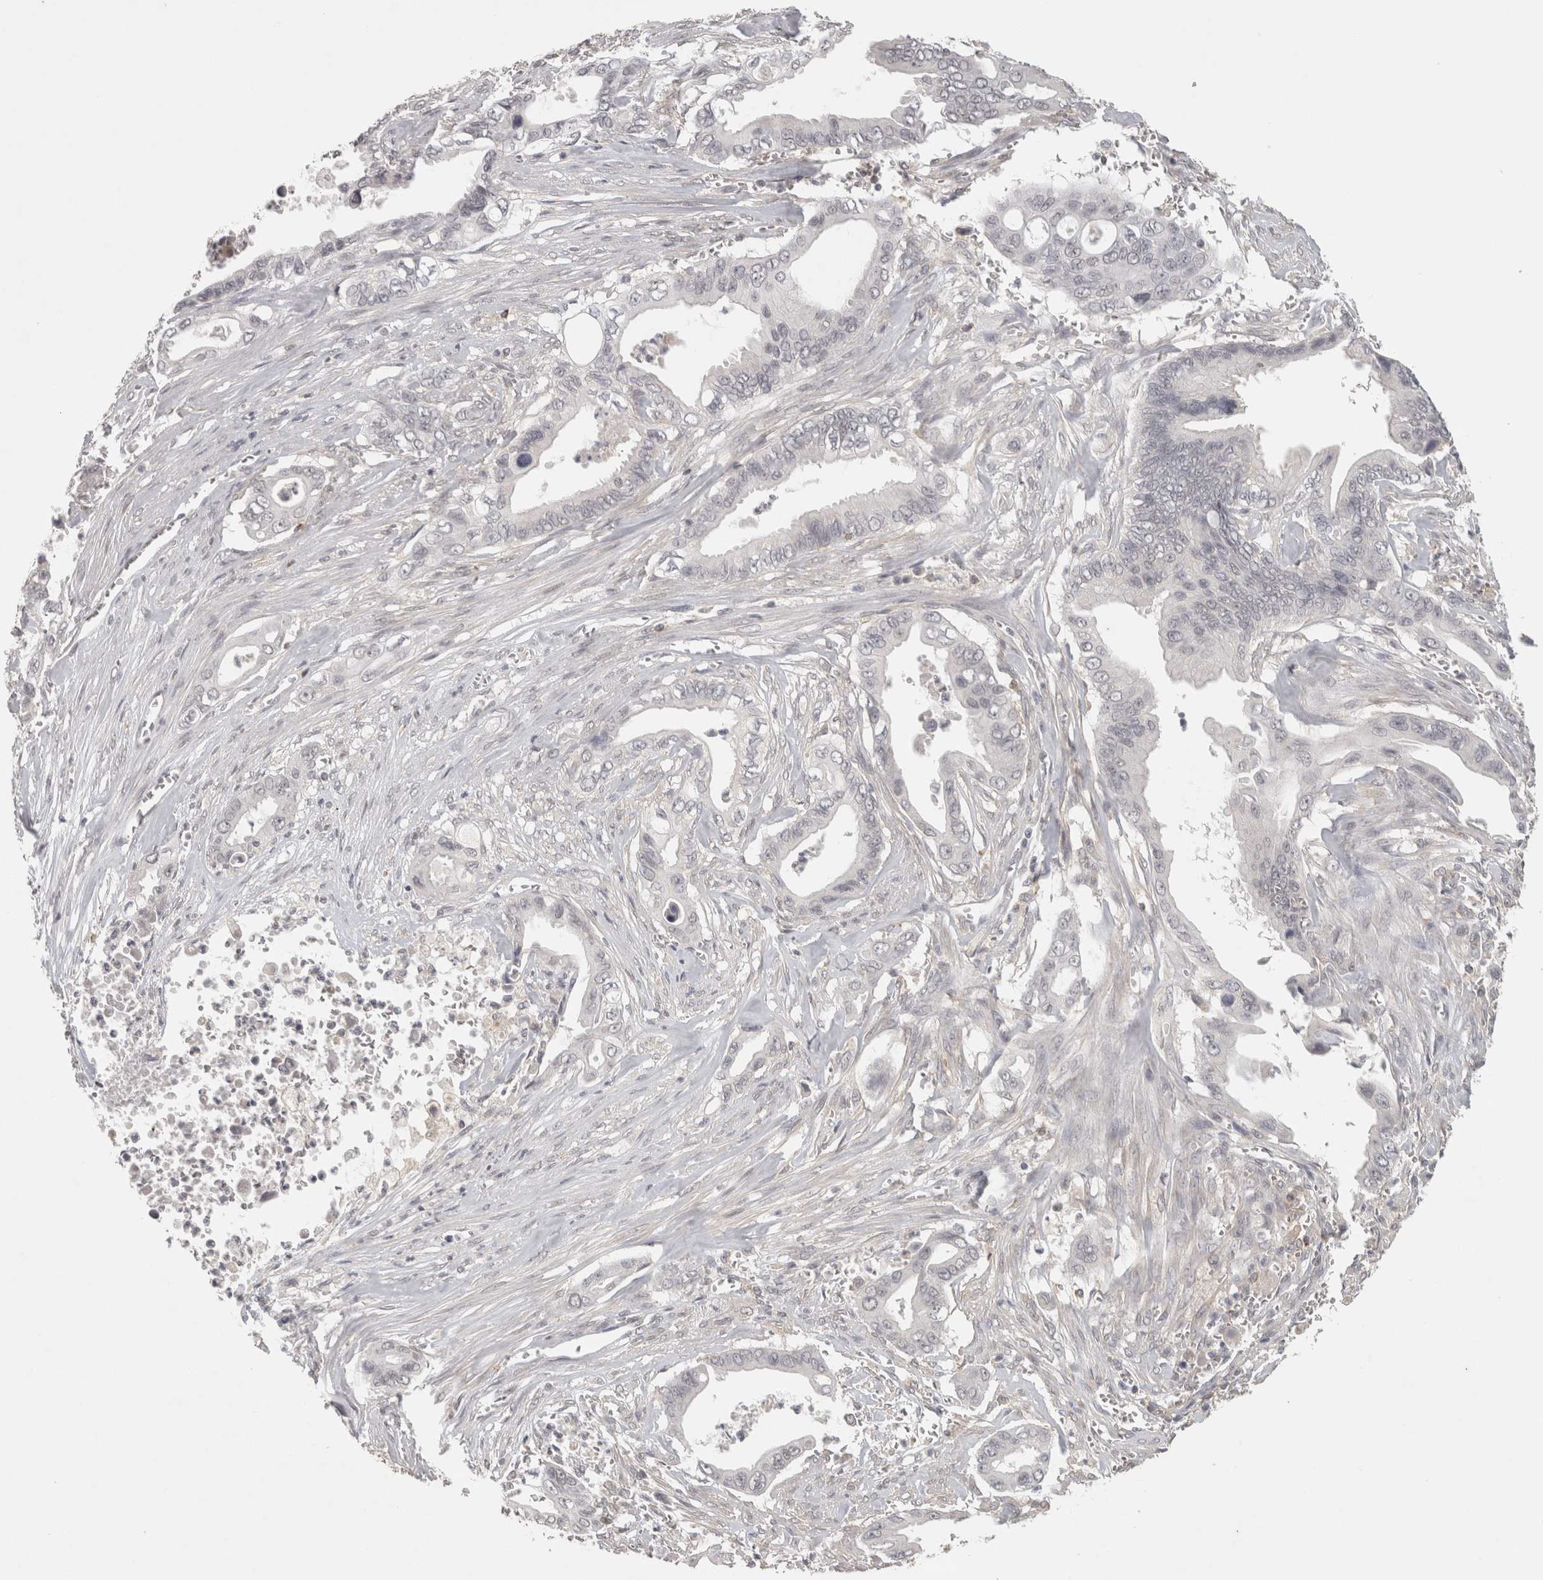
{"staining": {"intensity": "negative", "quantity": "none", "location": "none"}, "tissue": "pancreatic cancer", "cell_type": "Tumor cells", "image_type": "cancer", "snomed": [{"axis": "morphology", "description": "Adenocarcinoma, NOS"}, {"axis": "topography", "description": "Pancreas"}], "caption": "High magnification brightfield microscopy of pancreatic cancer stained with DAB (brown) and counterstained with hematoxylin (blue): tumor cells show no significant positivity.", "gene": "HAVCR2", "patient": {"sex": "male", "age": 59}}